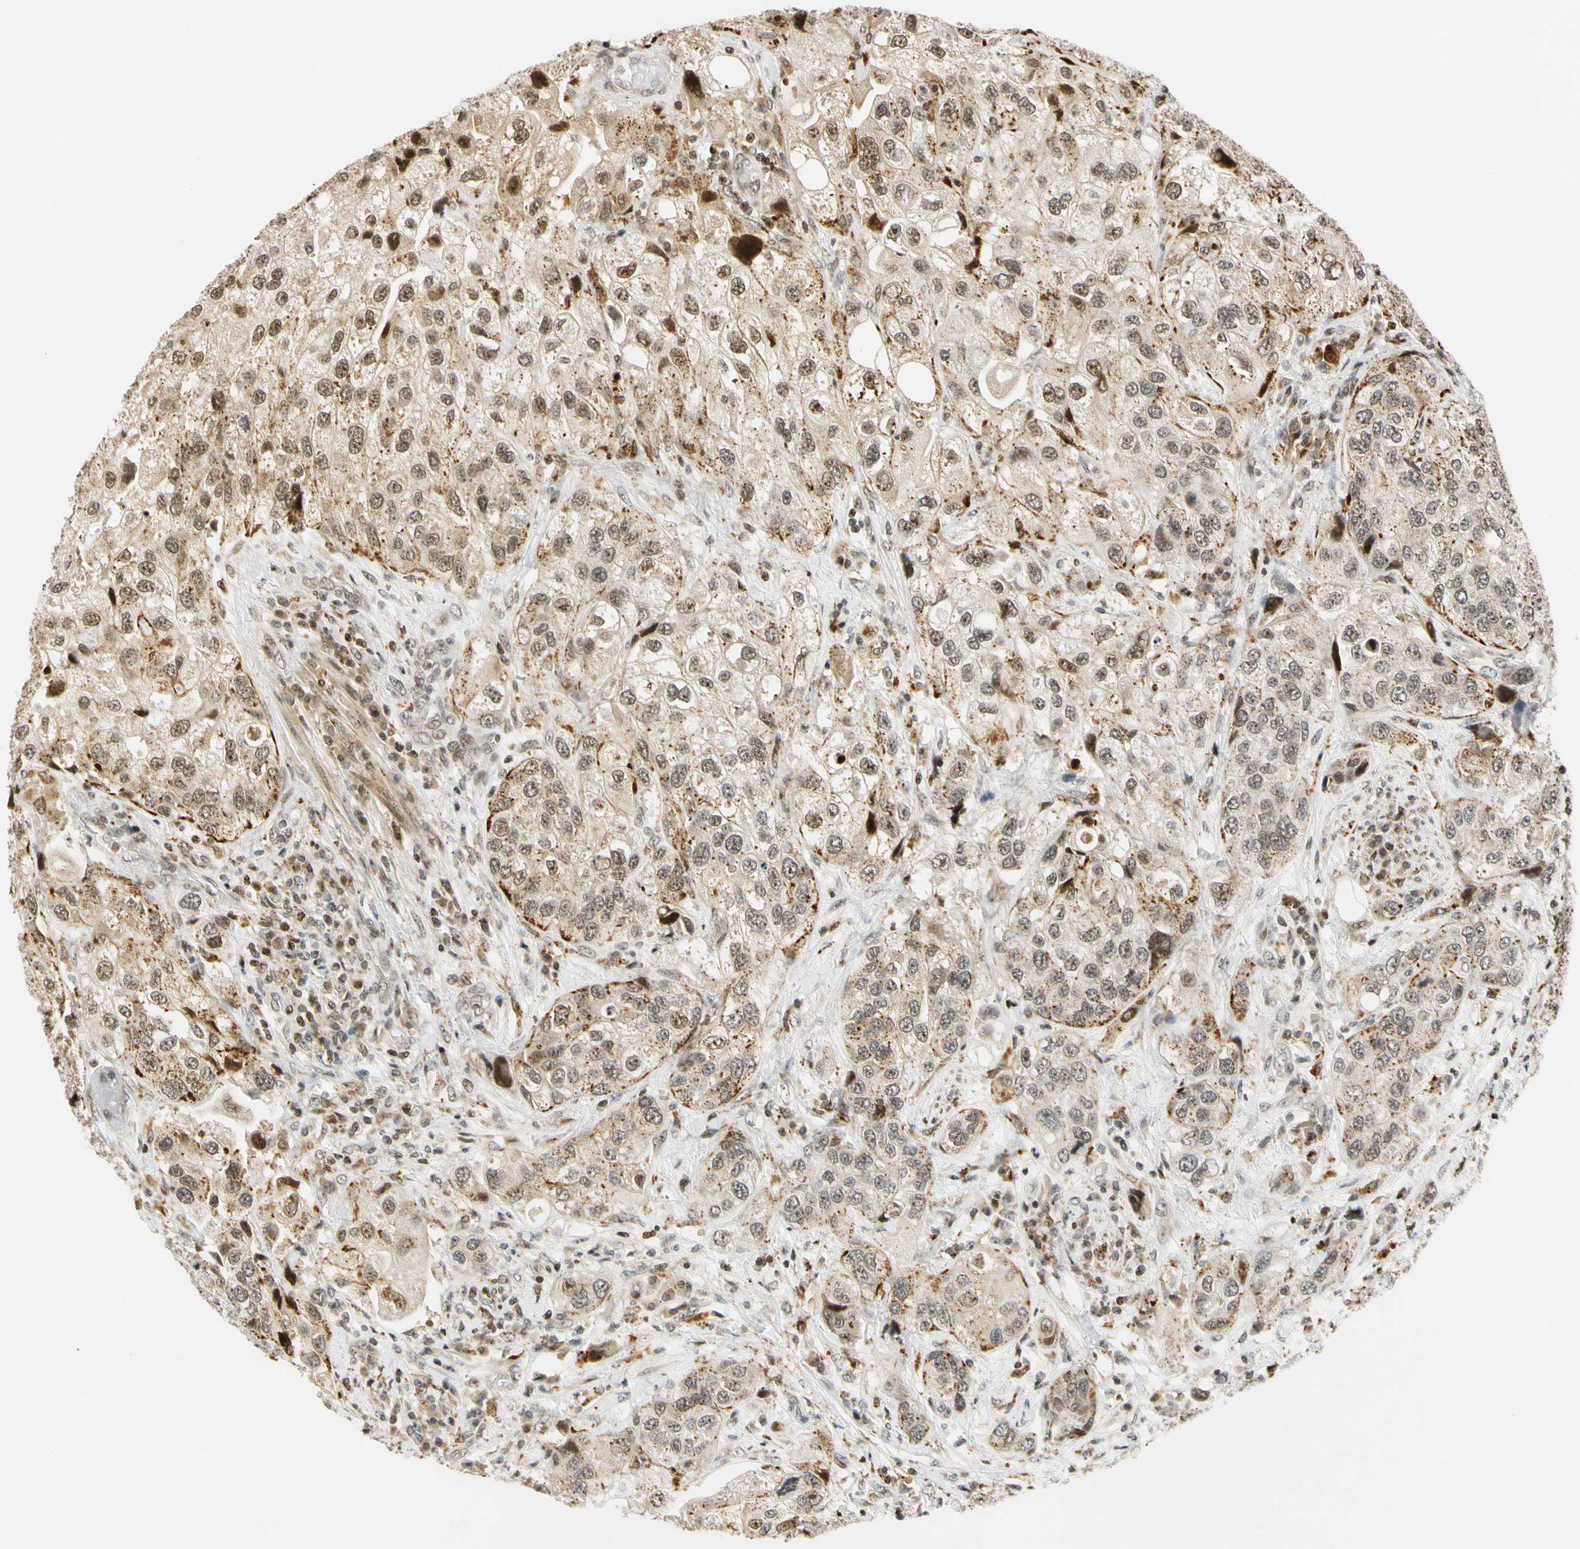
{"staining": {"intensity": "moderate", "quantity": ">75%", "location": "cytoplasmic/membranous,nuclear"}, "tissue": "urothelial cancer", "cell_type": "Tumor cells", "image_type": "cancer", "snomed": [{"axis": "morphology", "description": "Urothelial carcinoma, High grade"}, {"axis": "topography", "description": "Urinary bladder"}], "caption": "DAB immunohistochemical staining of high-grade urothelial carcinoma shows moderate cytoplasmic/membranous and nuclear protein staining in approximately >75% of tumor cells.", "gene": "CDK7", "patient": {"sex": "female", "age": 64}}